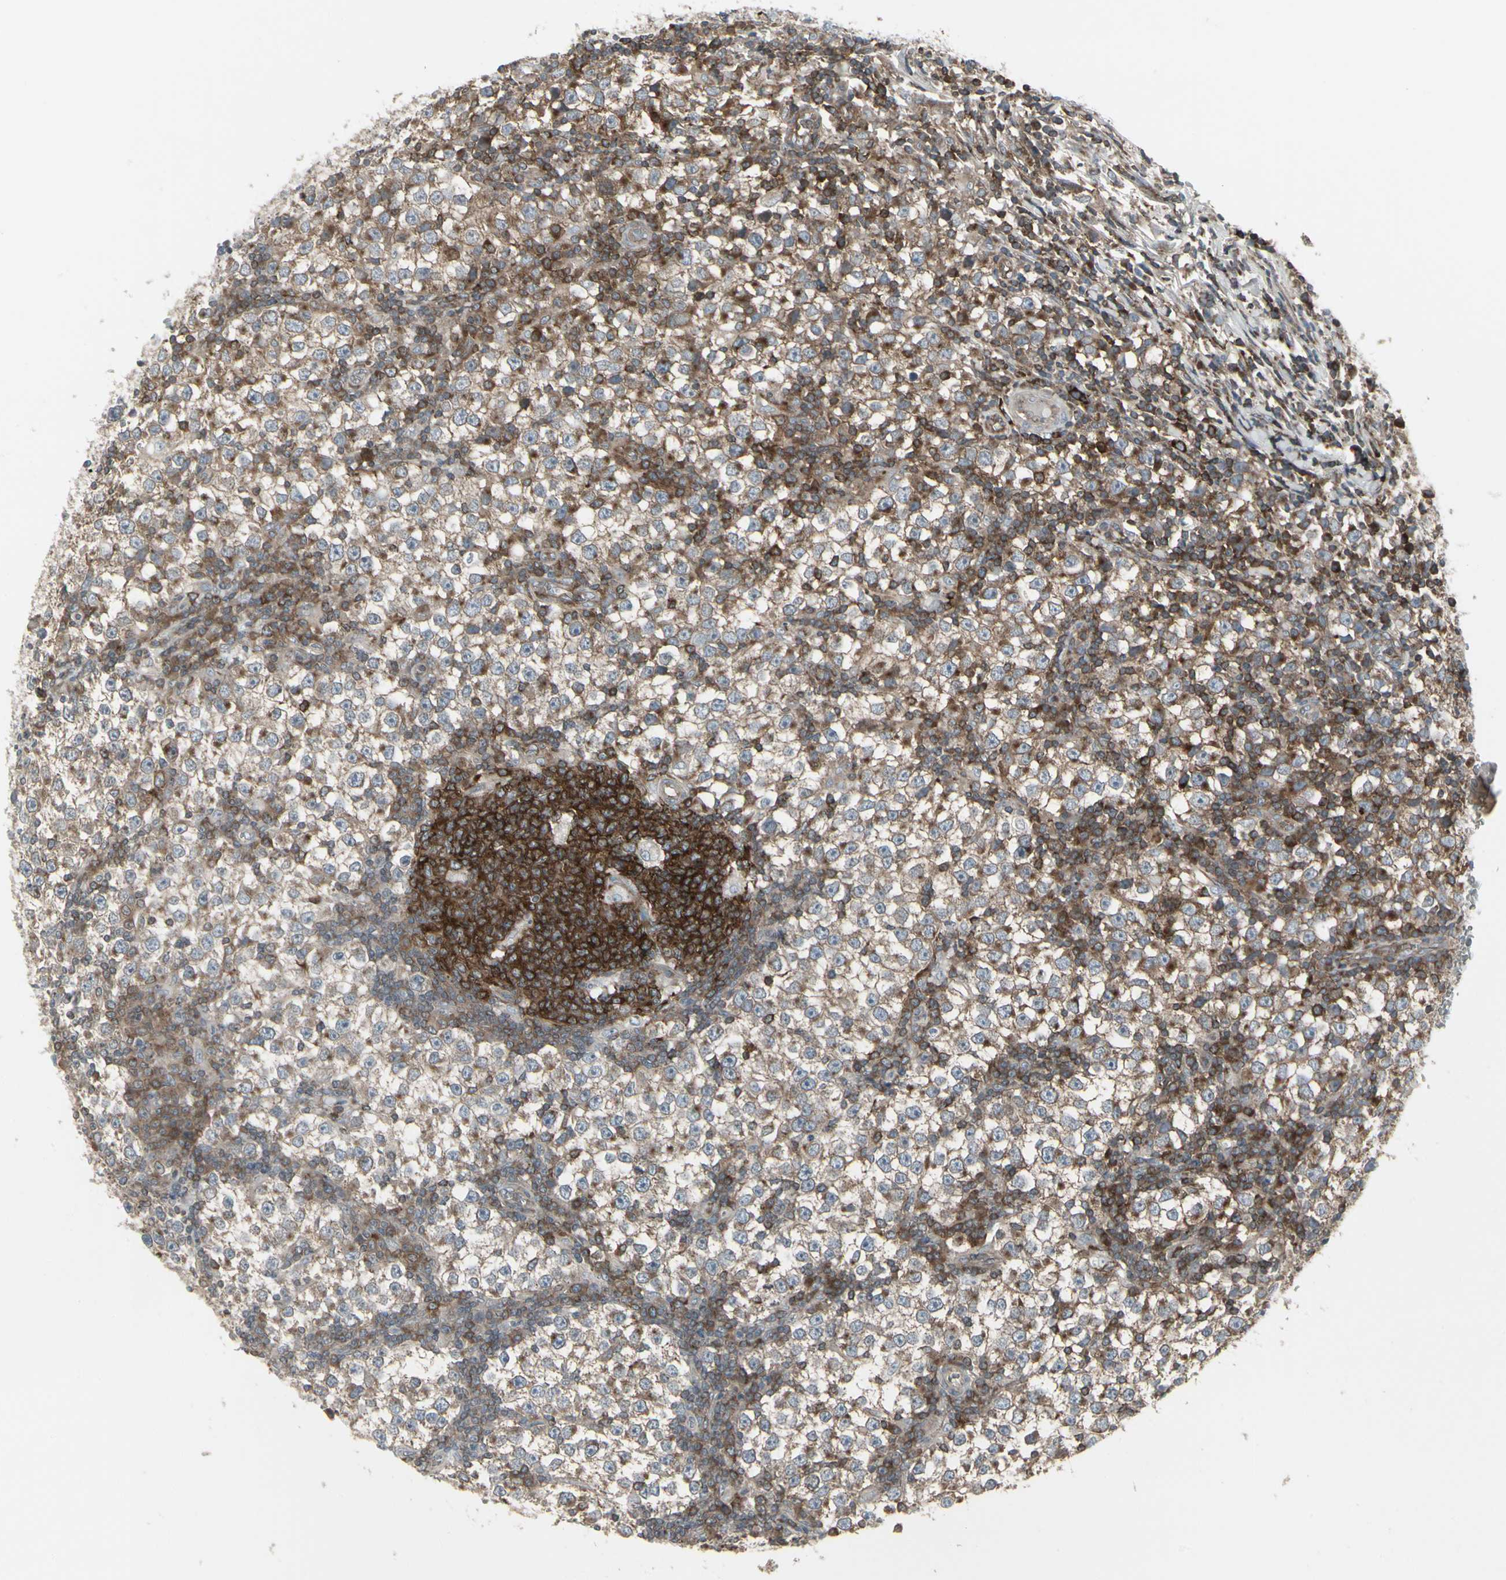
{"staining": {"intensity": "strong", "quantity": ">75%", "location": "cytoplasmic/membranous"}, "tissue": "testis cancer", "cell_type": "Tumor cells", "image_type": "cancer", "snomed": [{"axis": "morphology", "description": "Seminoma, NOS"}, {"axis": "topography", "description": "Testis"}], "caption": "IHC of seminoma (testis) exhibits high levels of strong cytoplasmic/membranous positivity in approximately >75% of tumor cells.", "gene": "EPS15", "patient": {"sex": "male", "age": 65}}